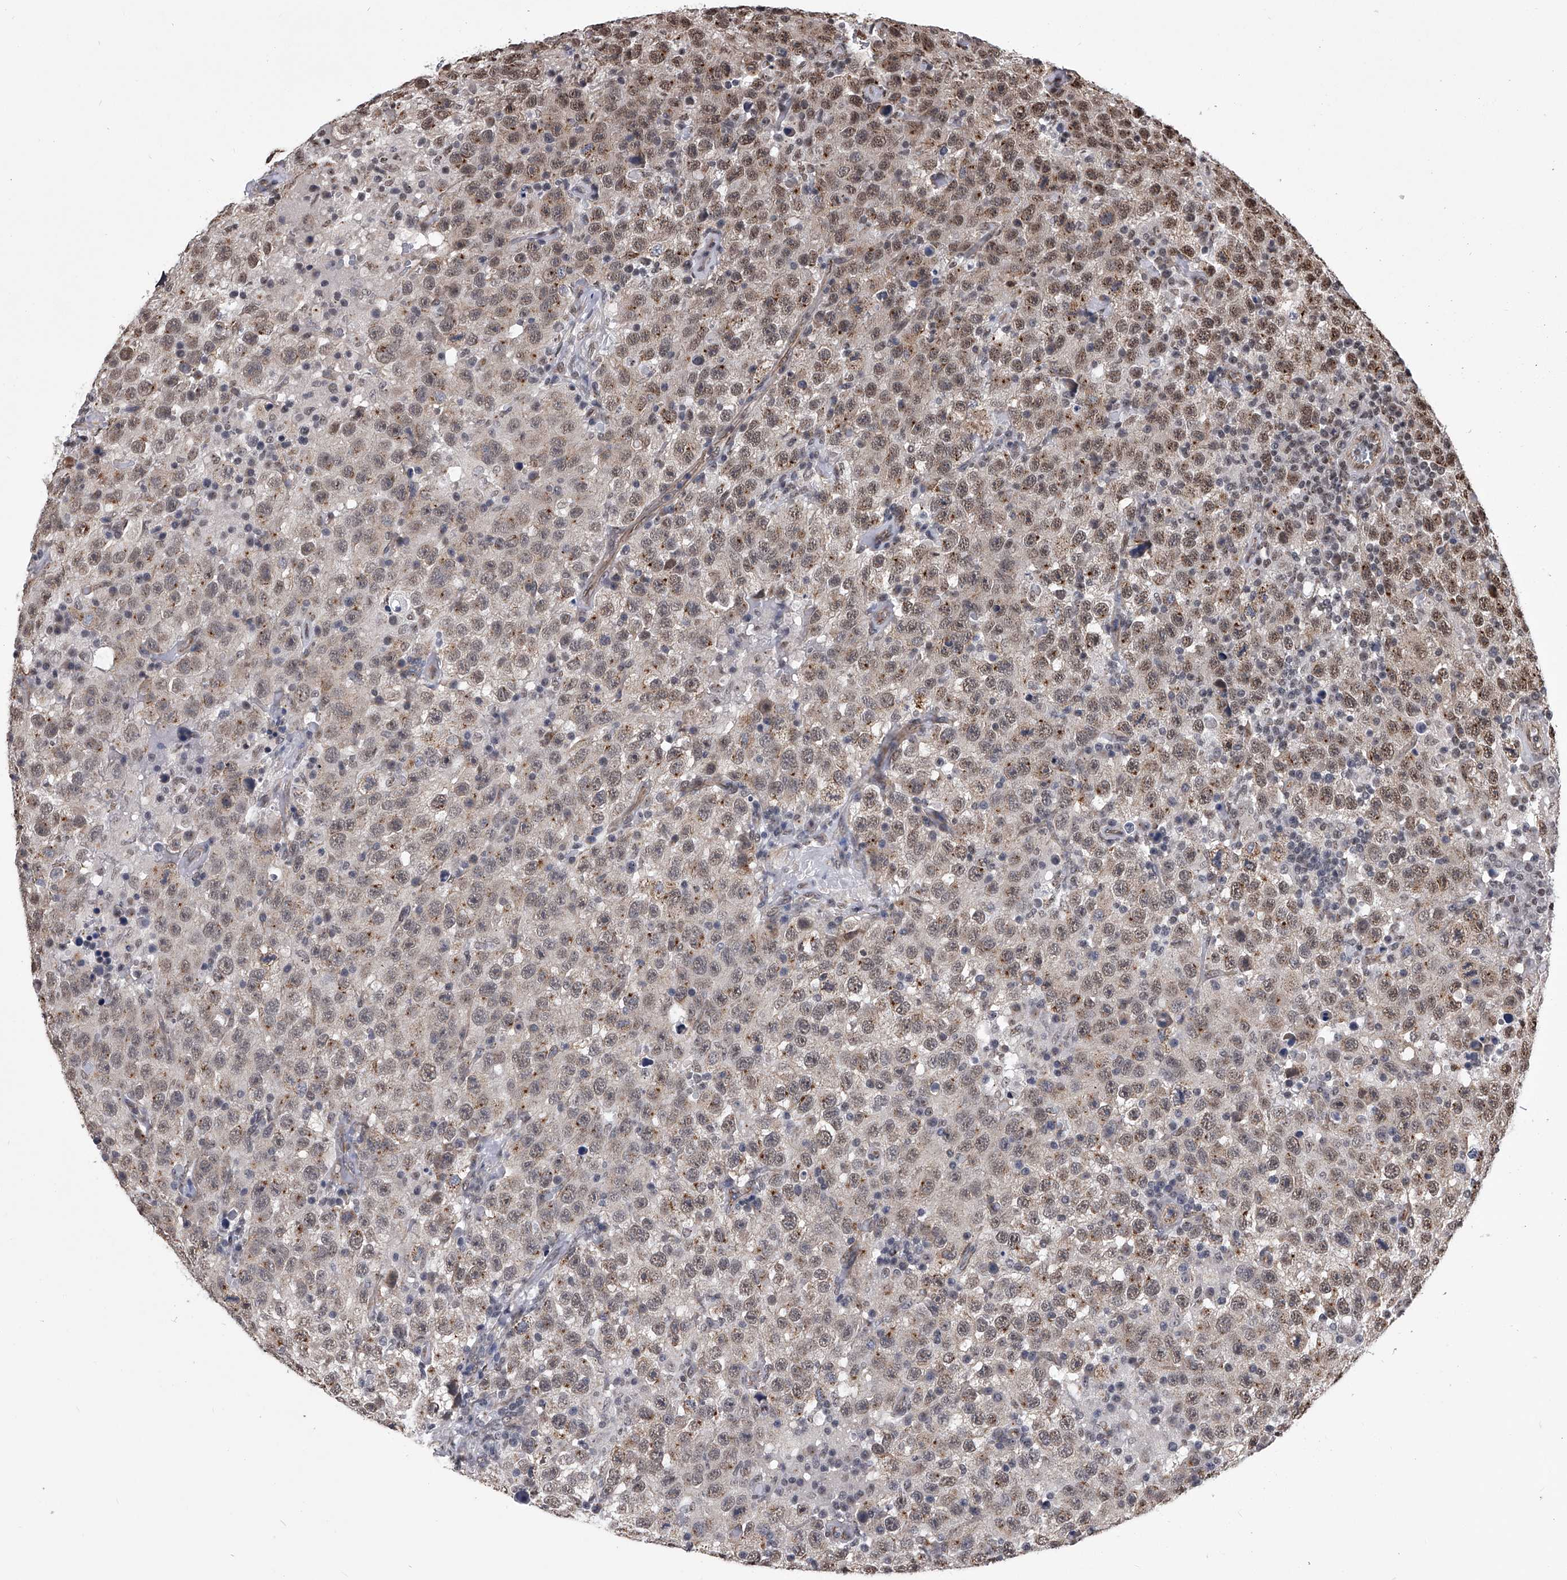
{"staining": {"intensity": "weak", "quantity": ">75%", "location": "nuclear"}, "tissue": "testis cancer", "cell_type": "Tumor cells", "image_type": "cancer", "snomed": [{"axis": "morphology", "description": "Seminoma, NOS"}, {"axis": "topography", "description": "Testis"}], "caption": "Immunohistochemistry micrograph of neoplastic tissue: seminoma (testis) stained using immunohistochemistry (IHC) displays low levels of weak protein expression localized specifically in the nuclear of tumor cells, appearing as a nuclear brown color.", "gene": "ZNF76", "patient": {"sex": "male", "age": 41}}